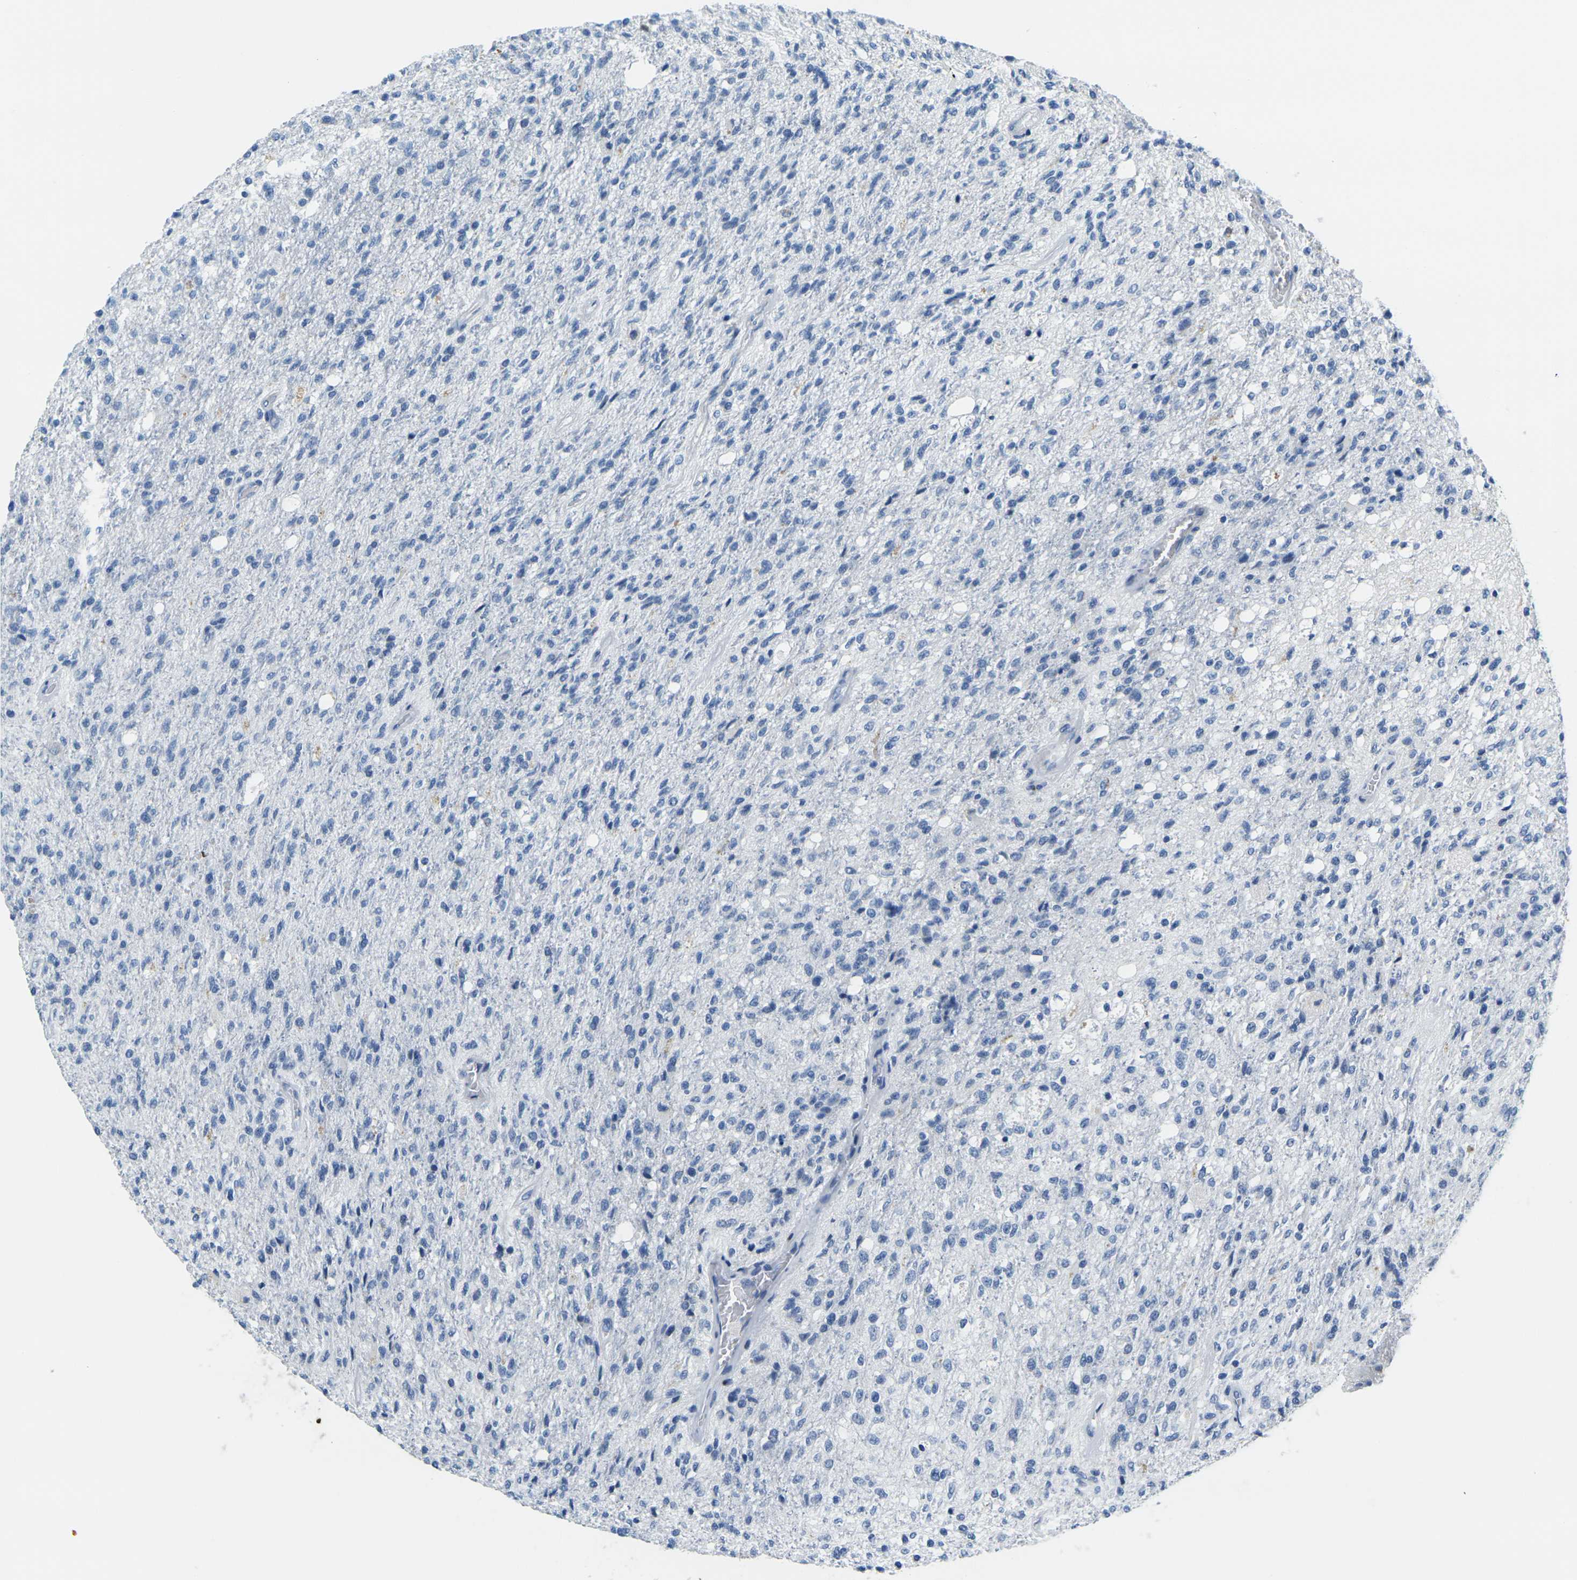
{"staining": {"intensity": "negative", "quantity": "none", "location": "none"}, "tissue": "glioma", "cell_type": "Tumor cells", "image_type": "cancer", "snomed": [{"axis": "morphology", "description": "Normal tissue, NOS"}, {"axis": "morphology", "description": "Glioma, malignant, High grade"}, {"axis": "topography", "description": "Cerebral cortex"}], "caption": "Malignant glioma (high-grade) was stained to show a protein in brown. There is no significant positivity in tumor cells.", "gene": "GPR15", "patient": {"sex": "male", "age": 77}}